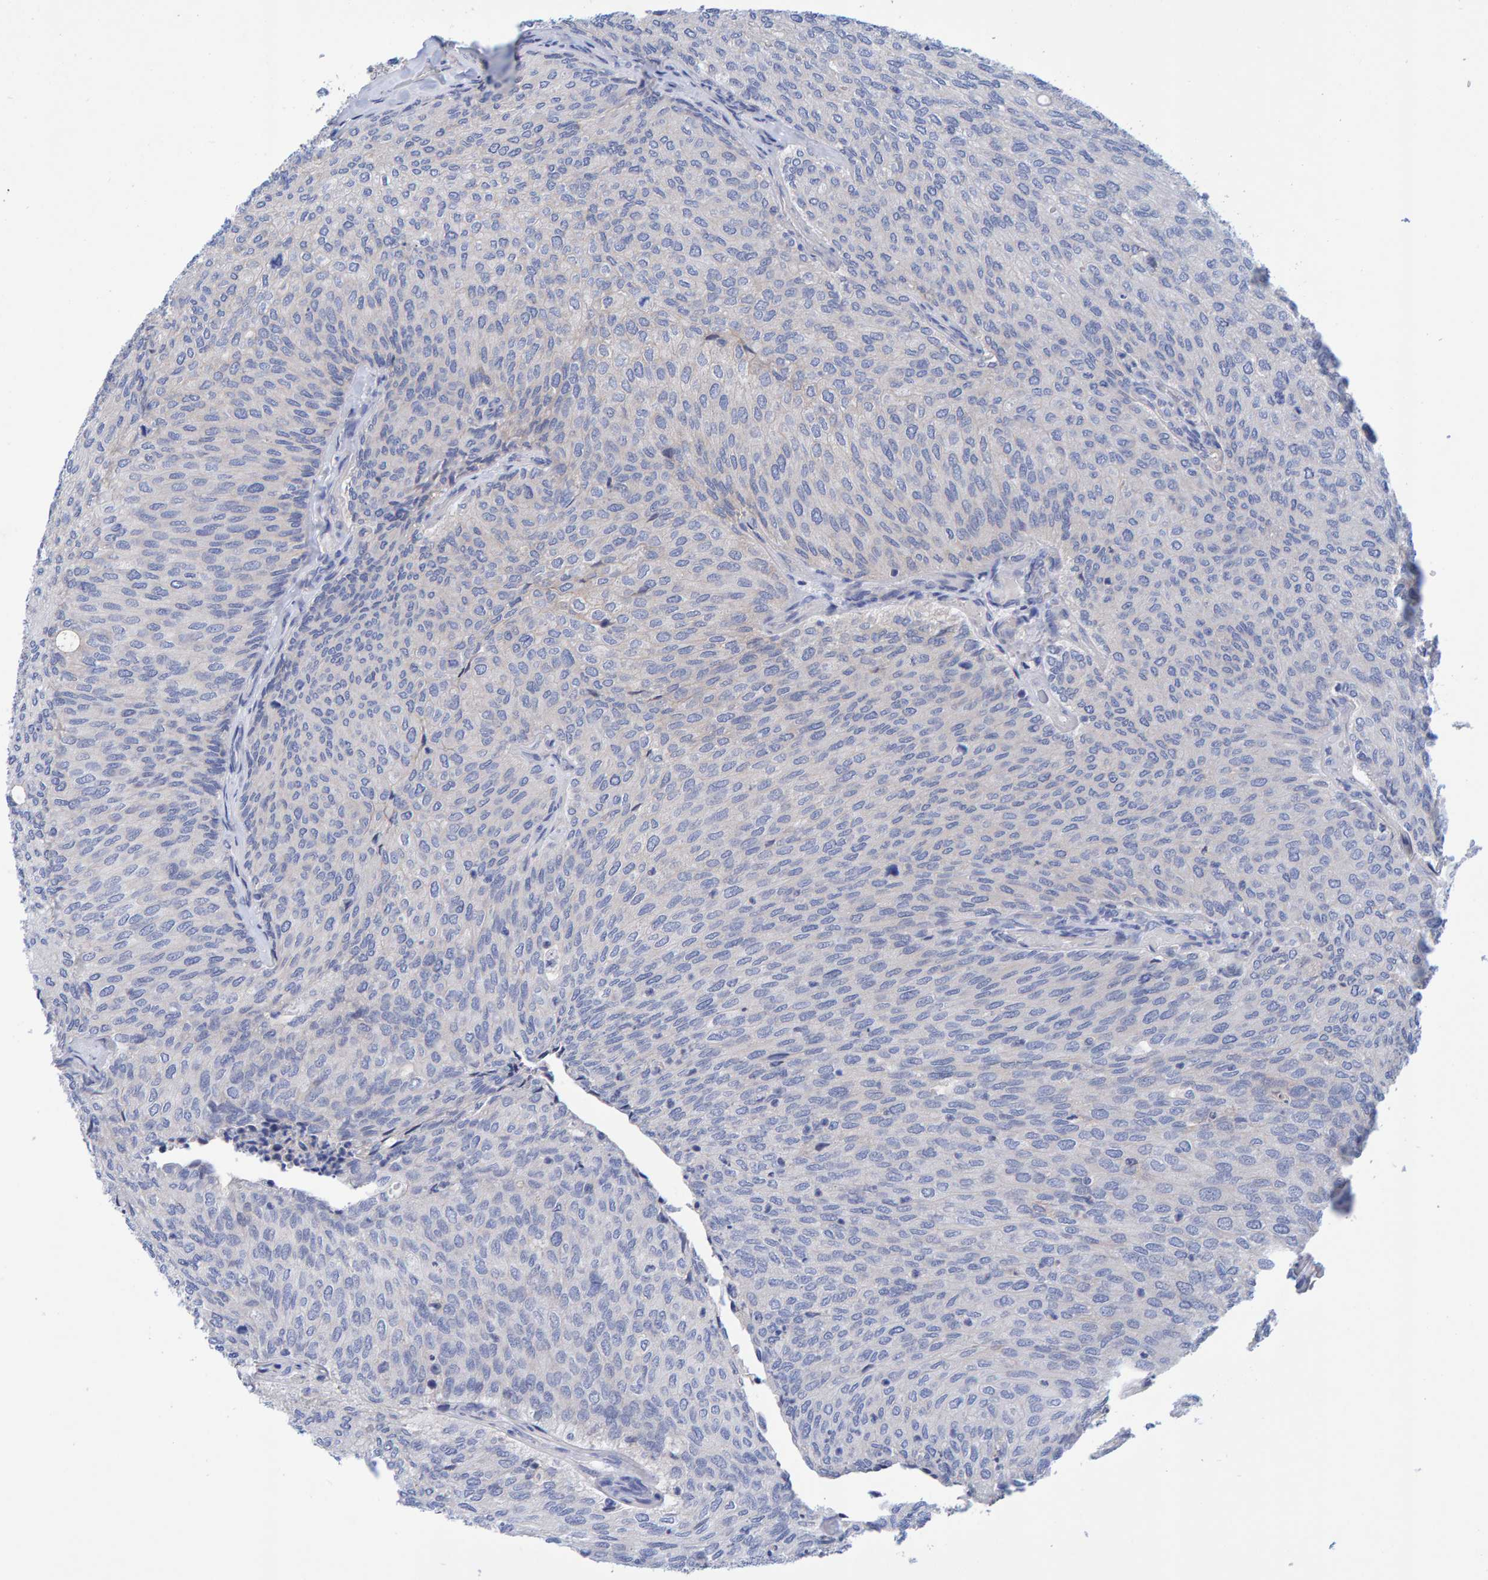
{"staining": {"intensity": "weak", "quantity": "25%-75%", "location": "cytoplasmic/membranous"}, "tissue": "urothelial cancer", "cell_type": "Tumor cells", "image_type": "cancer", "snomed": [{"axis": "morphology", "description": "Urothelial carcinoma, Low grade"}, {"axis": "topography", "description": "Urinary bladder"}], "caption": "Immunohistochemistry histopathology image of neoplastic tissue: human urothelial cancer stained using immunohistochemistry reveals low levels of weak protein expression localized specifically in the cytoplasmic/membranous of tumor cells, appearing as a cytoplasmic/membranous brown color.", "gene": "EFR3A", "patient": {"sex": "female", "age": 79}}